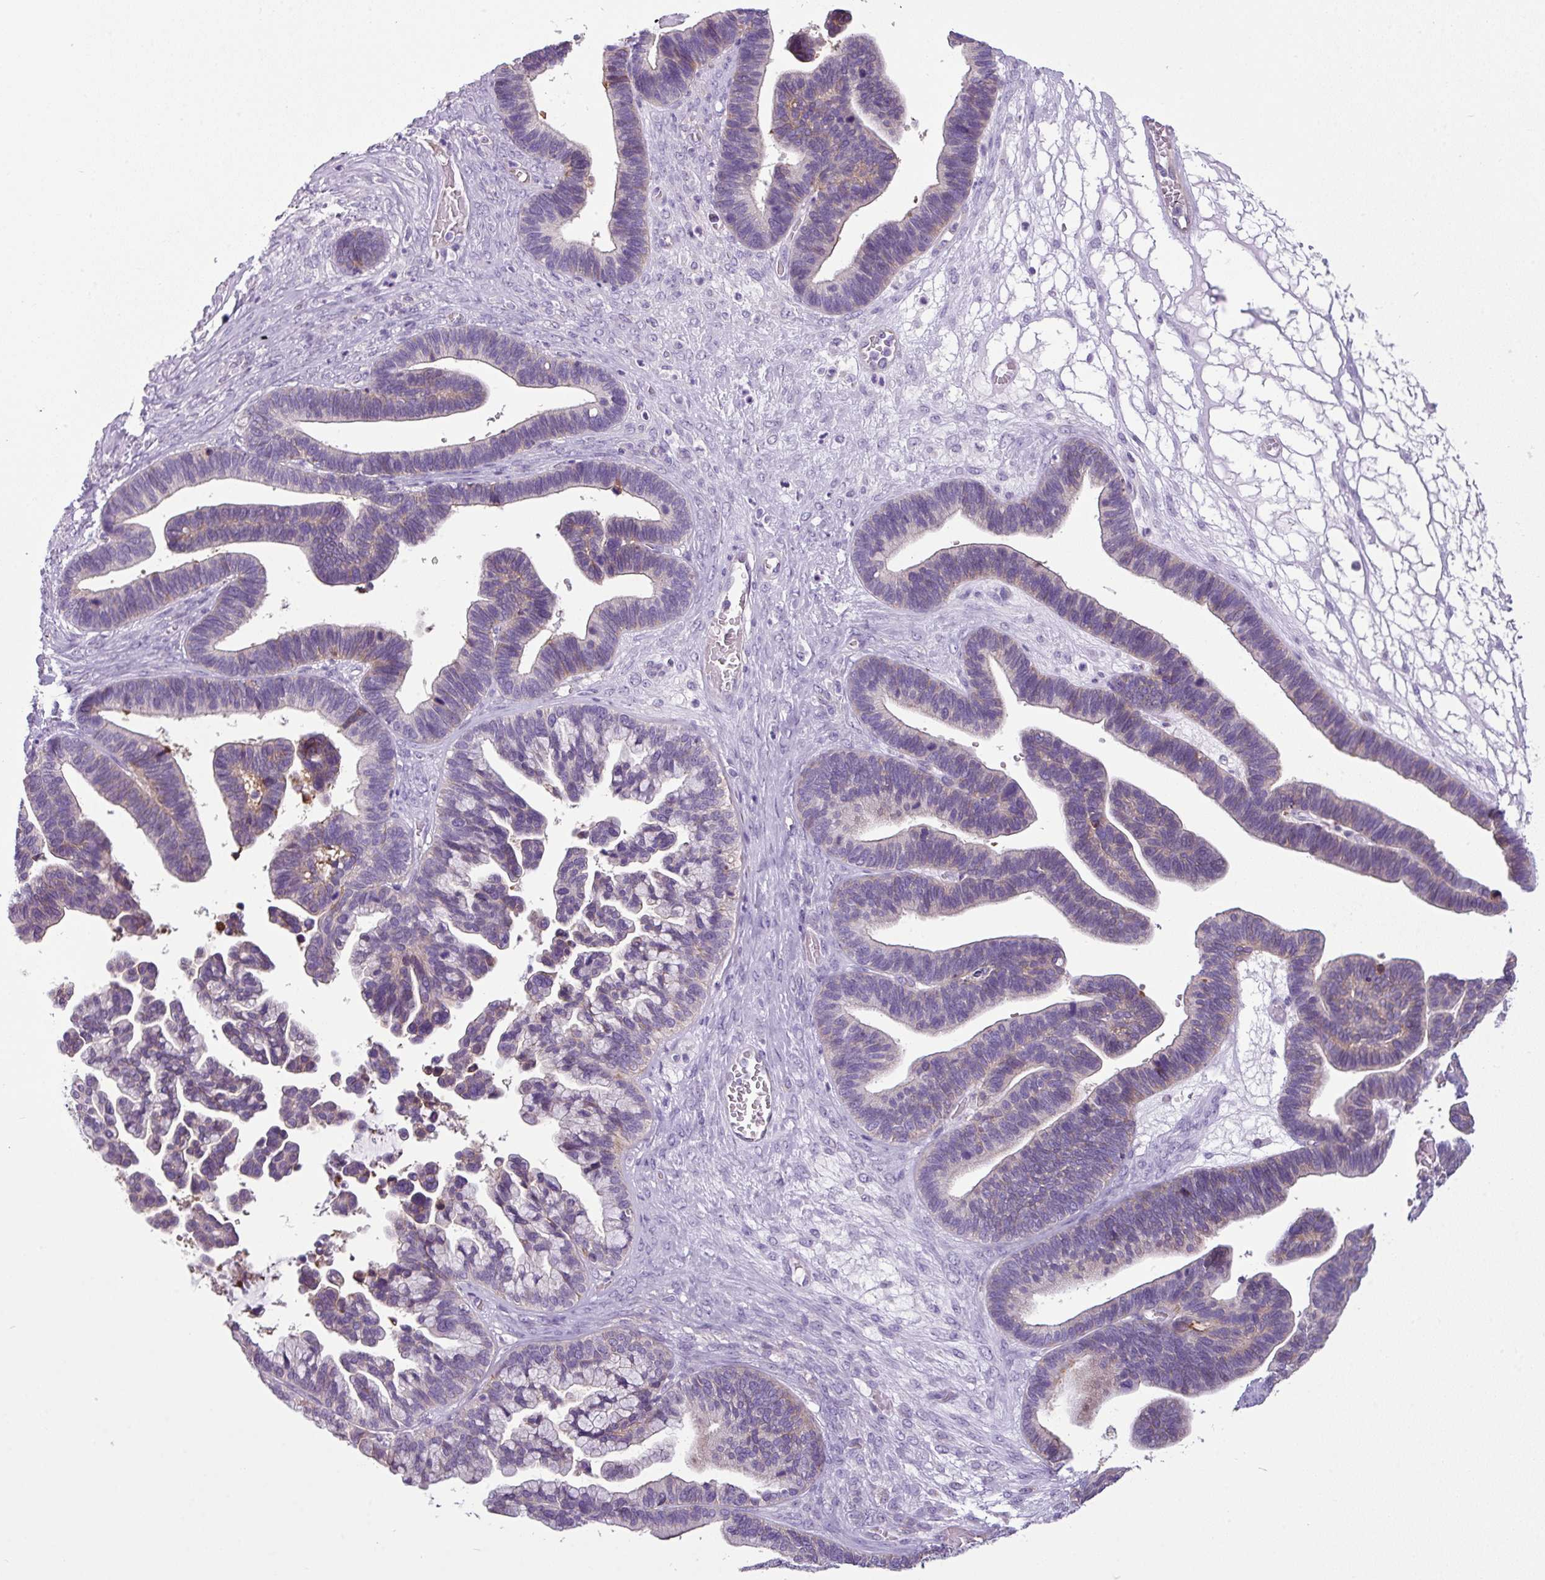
{"staining": {"intensity": "moderate", "quantity": "25%-75%", "location": "cytoplasmic/membranous"}, "tissue": "ovarian cancer", "cell_type": "Tumor cells", "image_type": "cancer", "snomed": [{"axis": "morphology", "description": "Cystadenocarcinoma, serous, NOS"}, {"axis": "topography", "description": "Ovary"}], "caption": "Approximately 25%-75% of tumor cells in human ovarian serous cystadenocarcinoma demonstrate moderate cytoplasmic/membranous protein staining as visualized by brown immunohistochemical staining.", "gene": "TMEM178B", "patient": {"sex": "female", "age": 56}}